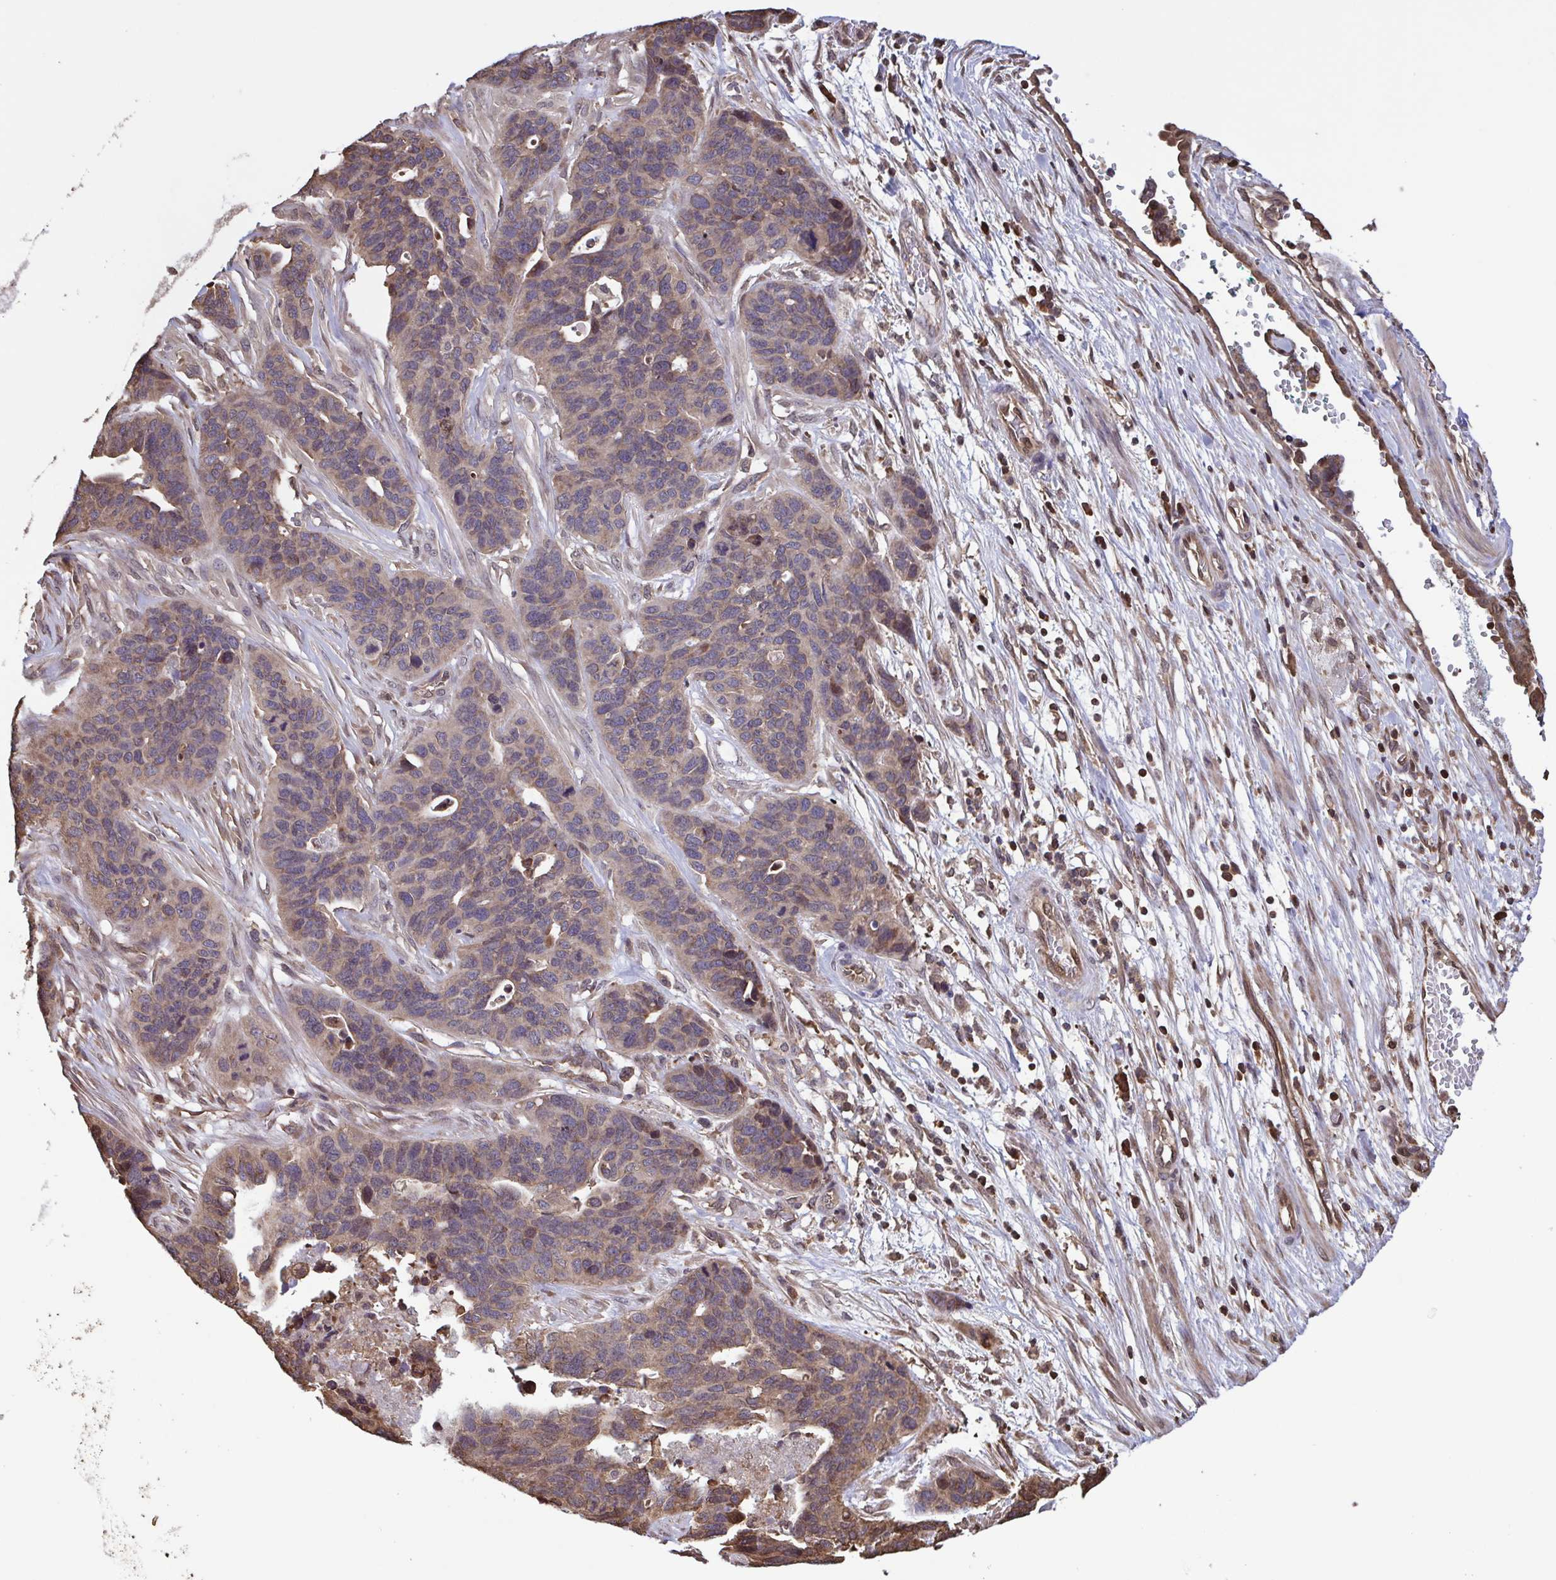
{"staining": {"intensity": "weak", "quantity": ">75%", "location": "cytoplasmic/membranous"}, "tissue": "ovarian cancer", "cell_type": "Tumor cells", "image_type": "cancer", "snomed": [{"axis": "morphology", "description": "Cystadenocarcinoma, serous, NOS"}, {"axis": "topography", "description": "Ovary"}], "caption": "Protein staining of ovarian cancer tissue reveals weak cytoplasmic/membranous positivity in about >75% of tumor cells.", "gene": "SEC63", "patient": {"sex": "female", "age": 64}}